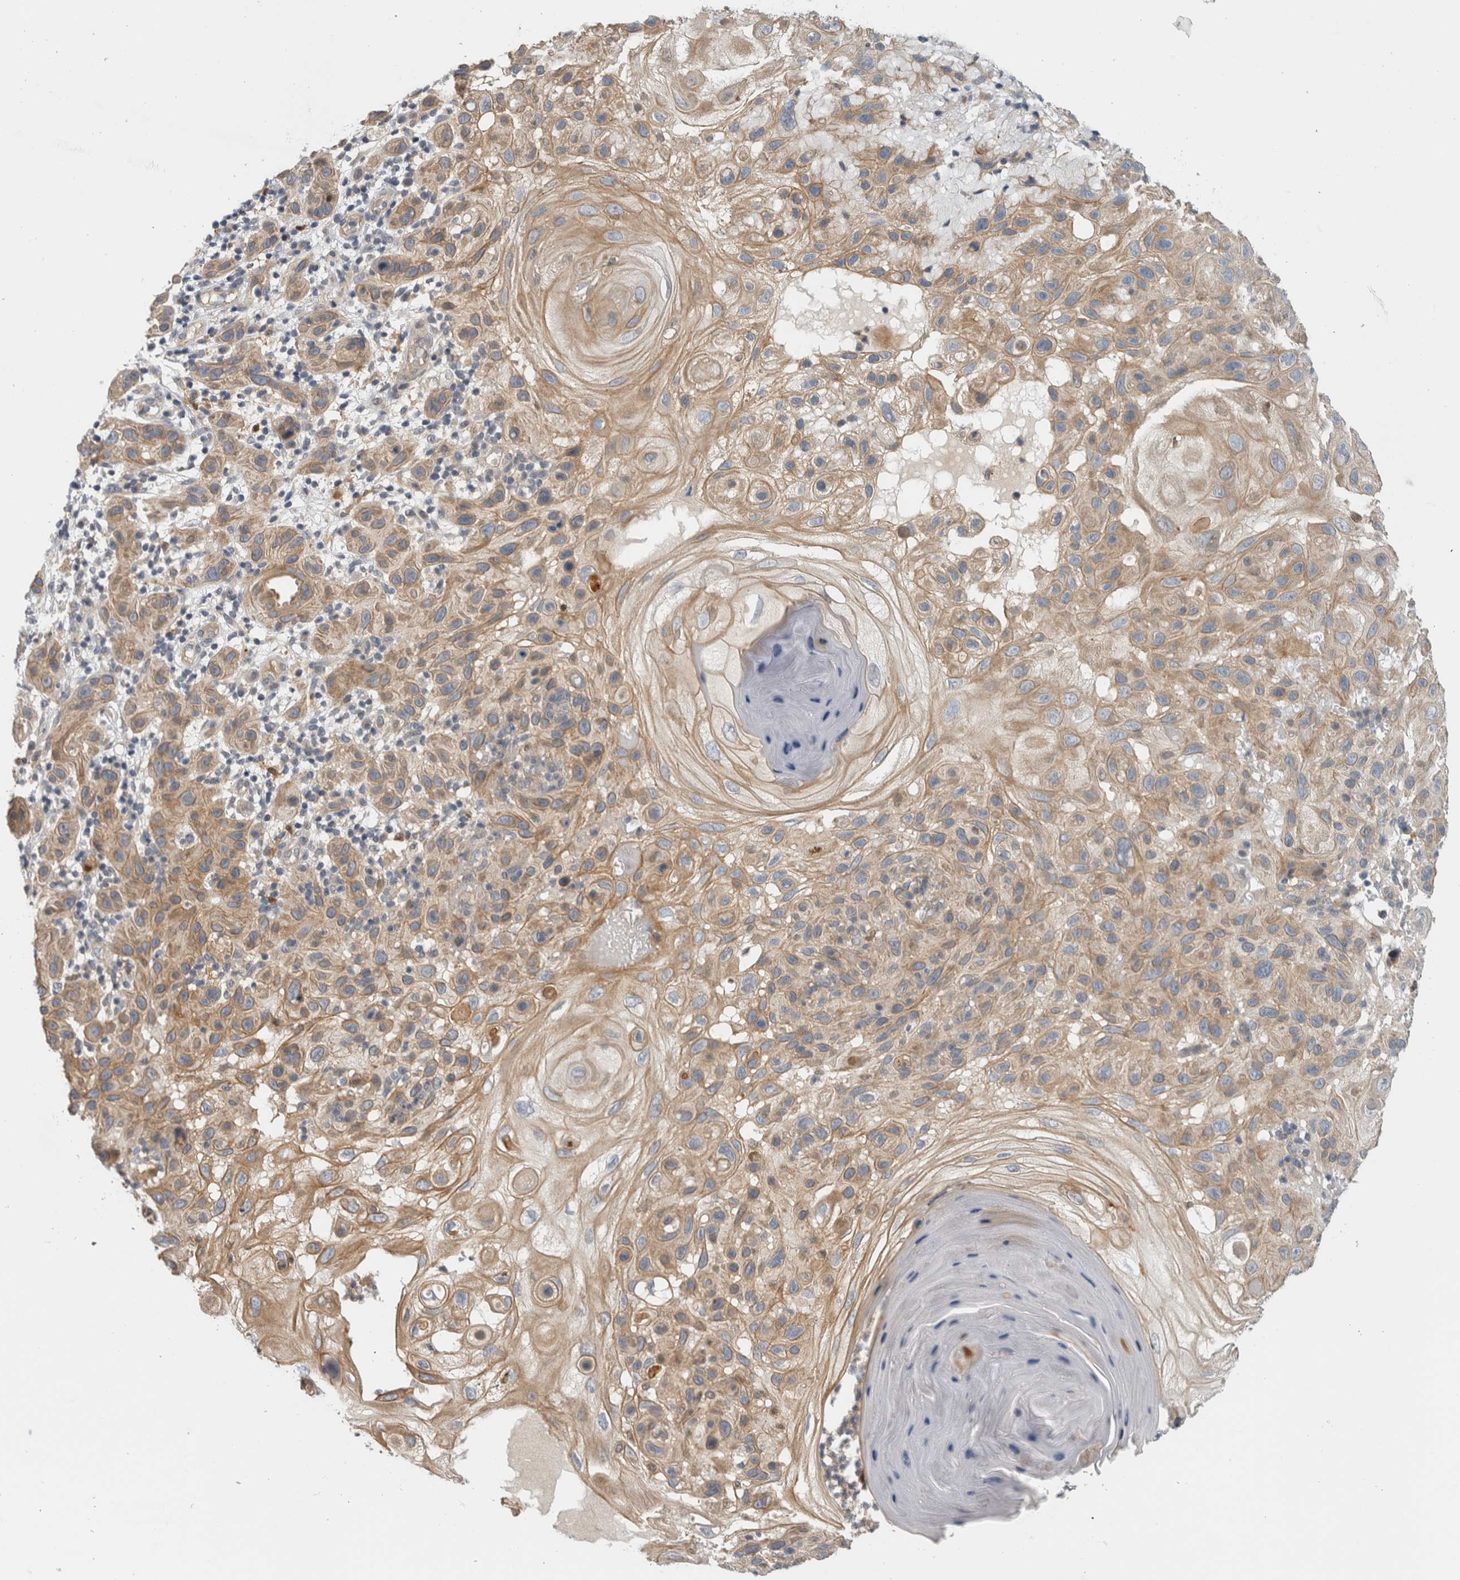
{"staining": {"intensity": "moderate", "quantity": ">75%", "location": "cytoplasmic/membranous"}, "tissue": "skin cancer", "cell_type": "Tumor cells", "image_type": "cancer", "snomed": [{"axis": "morphology", "description": "Normal tissue, NOS"}, {"axis": "morphology", "description": "Squamous cell carcinoma, NOS"}, {"axis": "topography", "description": "Skin"}], "caption": "Squamous cell carcinoma (skin) stained with DAB immunohistochemistry displays medium levels of moderate cytoplasmic/membranous positivity in about >75% of tumor cells.", "gene": "ZNF804B", "patient": {"sex": "female", "age": 96}}